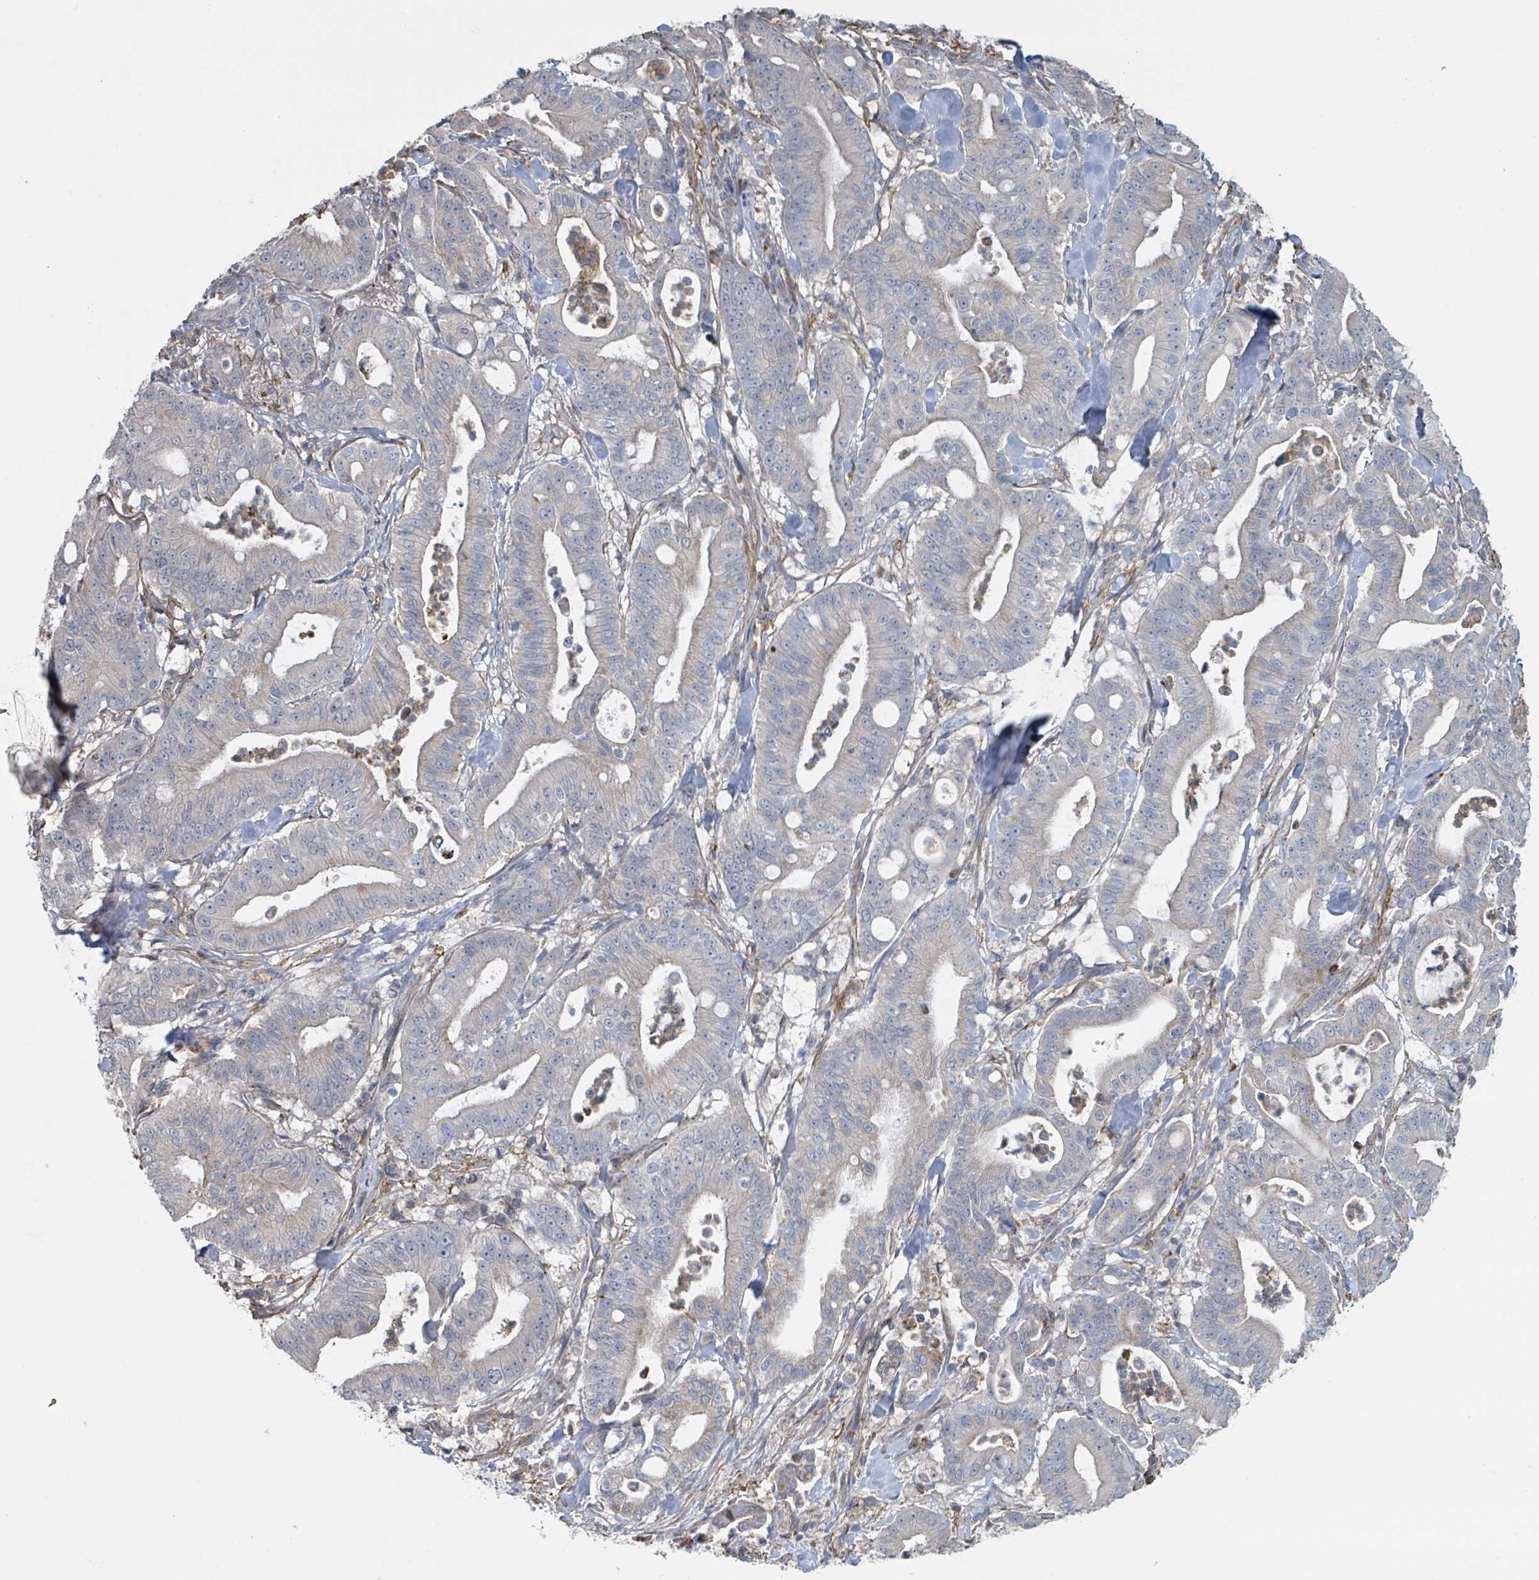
{"staining": {"intensity": "negative", "quantity": "none", "location": "none"}, "tissue": "pancreatic cancer", "cell_type": "Tumor cells", "image_type": "cancer", "snomed": [{"axis": "morphology", "description": "Adenocarcinoma, NOS"}, {"axis": "topography", "description": "Pancreas"}], "caption": "Immunohistochemistry (IHC) micrograph of pancreatic cancer stained for a protein (brown), which shows no expression in tumor cells. (Stains: DAB (3,3'-diaminobenzidine) immunohistochemistry (IHC) with hematoxylin counter stain, Microscopy: brightfield microscopy at high magnification).", "gene": "LRRC42", "patient": {"sex": "male", "age": 71}}